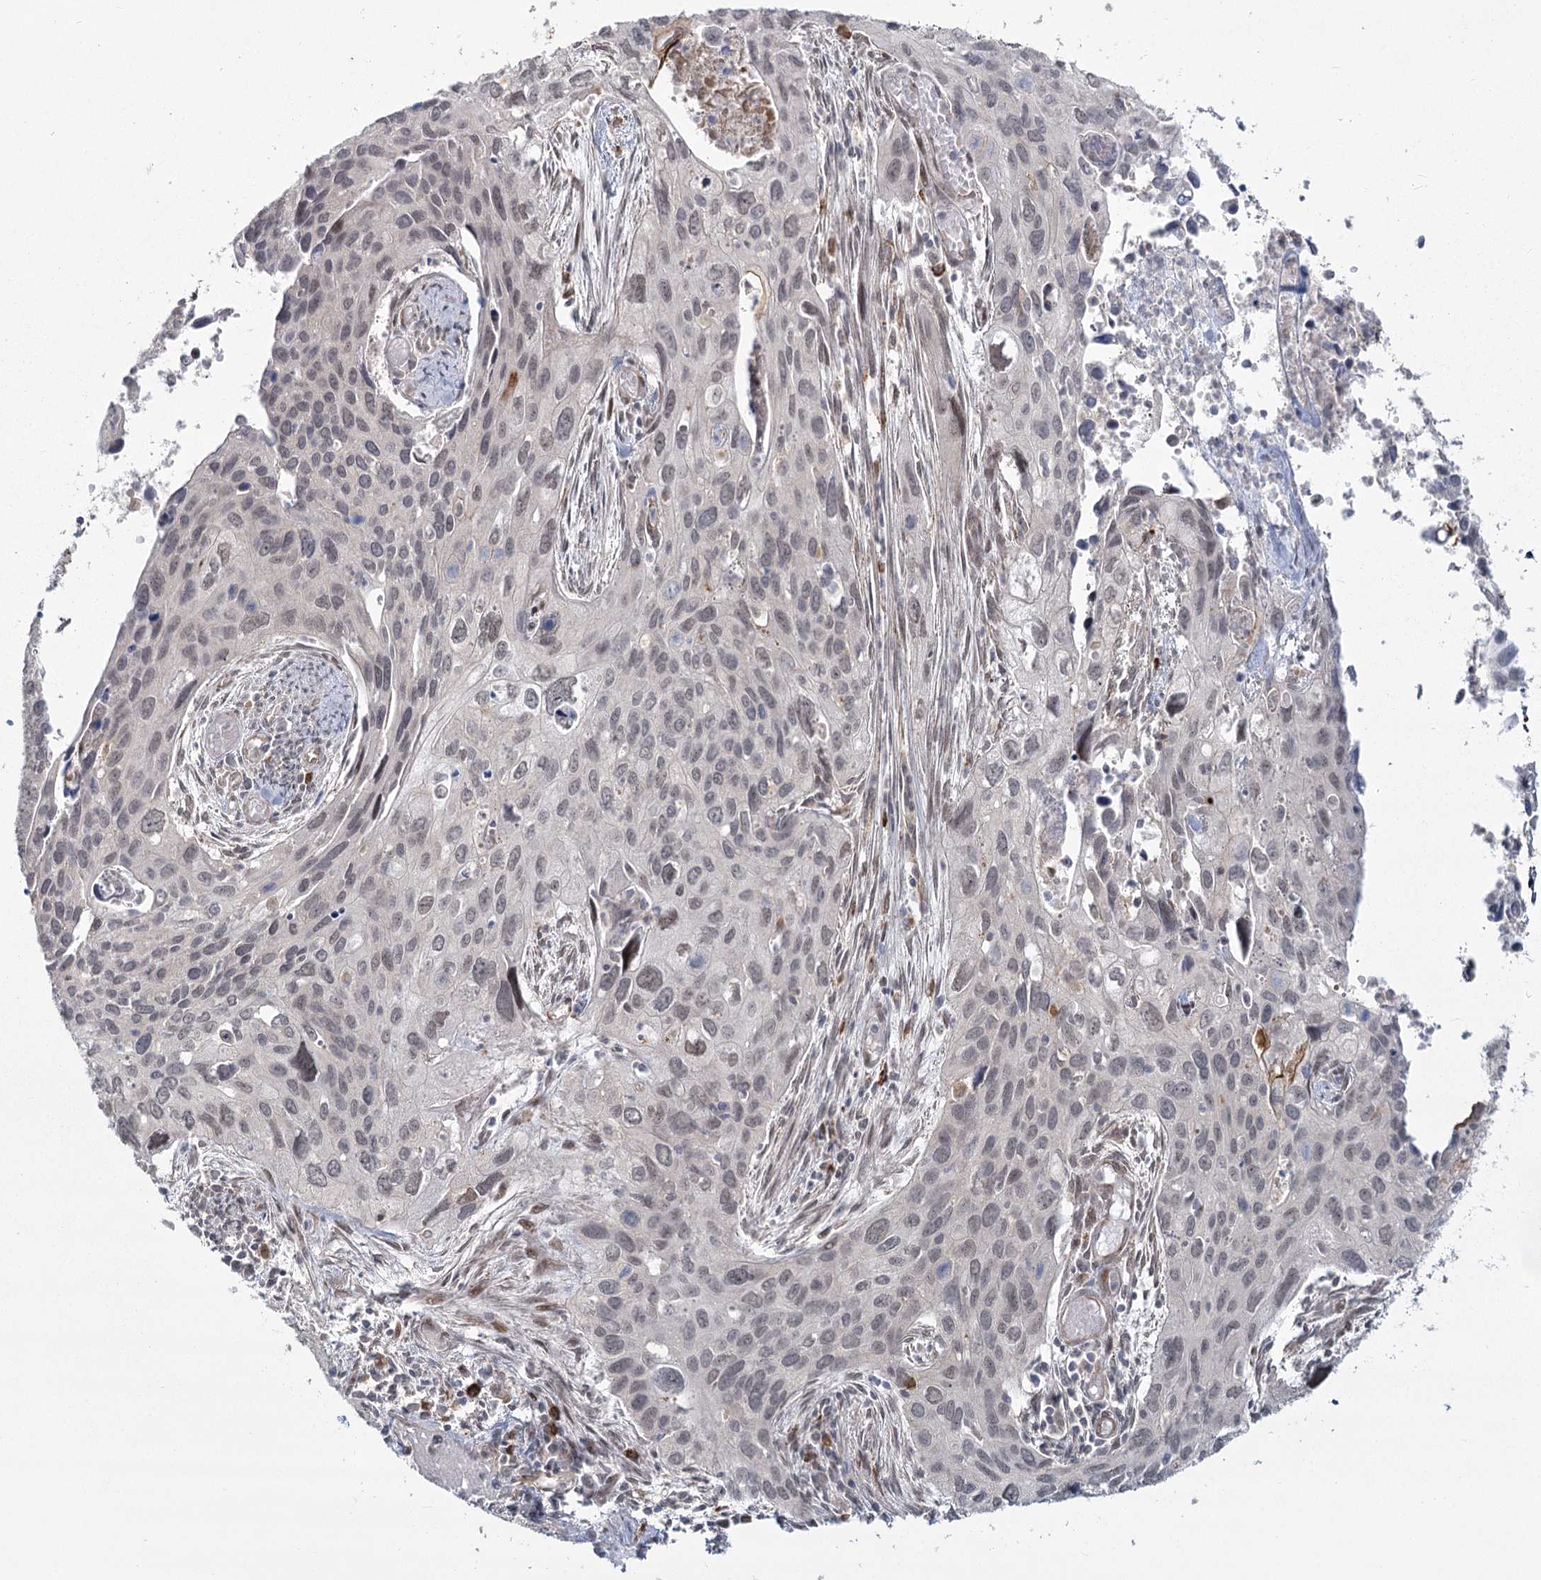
{"staining": {"intensity": "weak", "quantity": "25%-75%", "location": "nuclear"}, "tissue": "cervical cancer", "cell_type": "Tumor cells", "image_type": "cancer", "snomed": [{"axis": "morphology", "description": "Squamous cell carcinoma, NOS"}, {"axis": "topography", "description": "Cervix"}], "caption": "A brown stain highlights weak nuclear expression of a protein in human cervical squamous cell carcinoma tumor cells. (DAB IHC with brightfield microscopy, high magnification).", "gene": "AP2M1", "patient": {"sex": "female", "age": 55}}